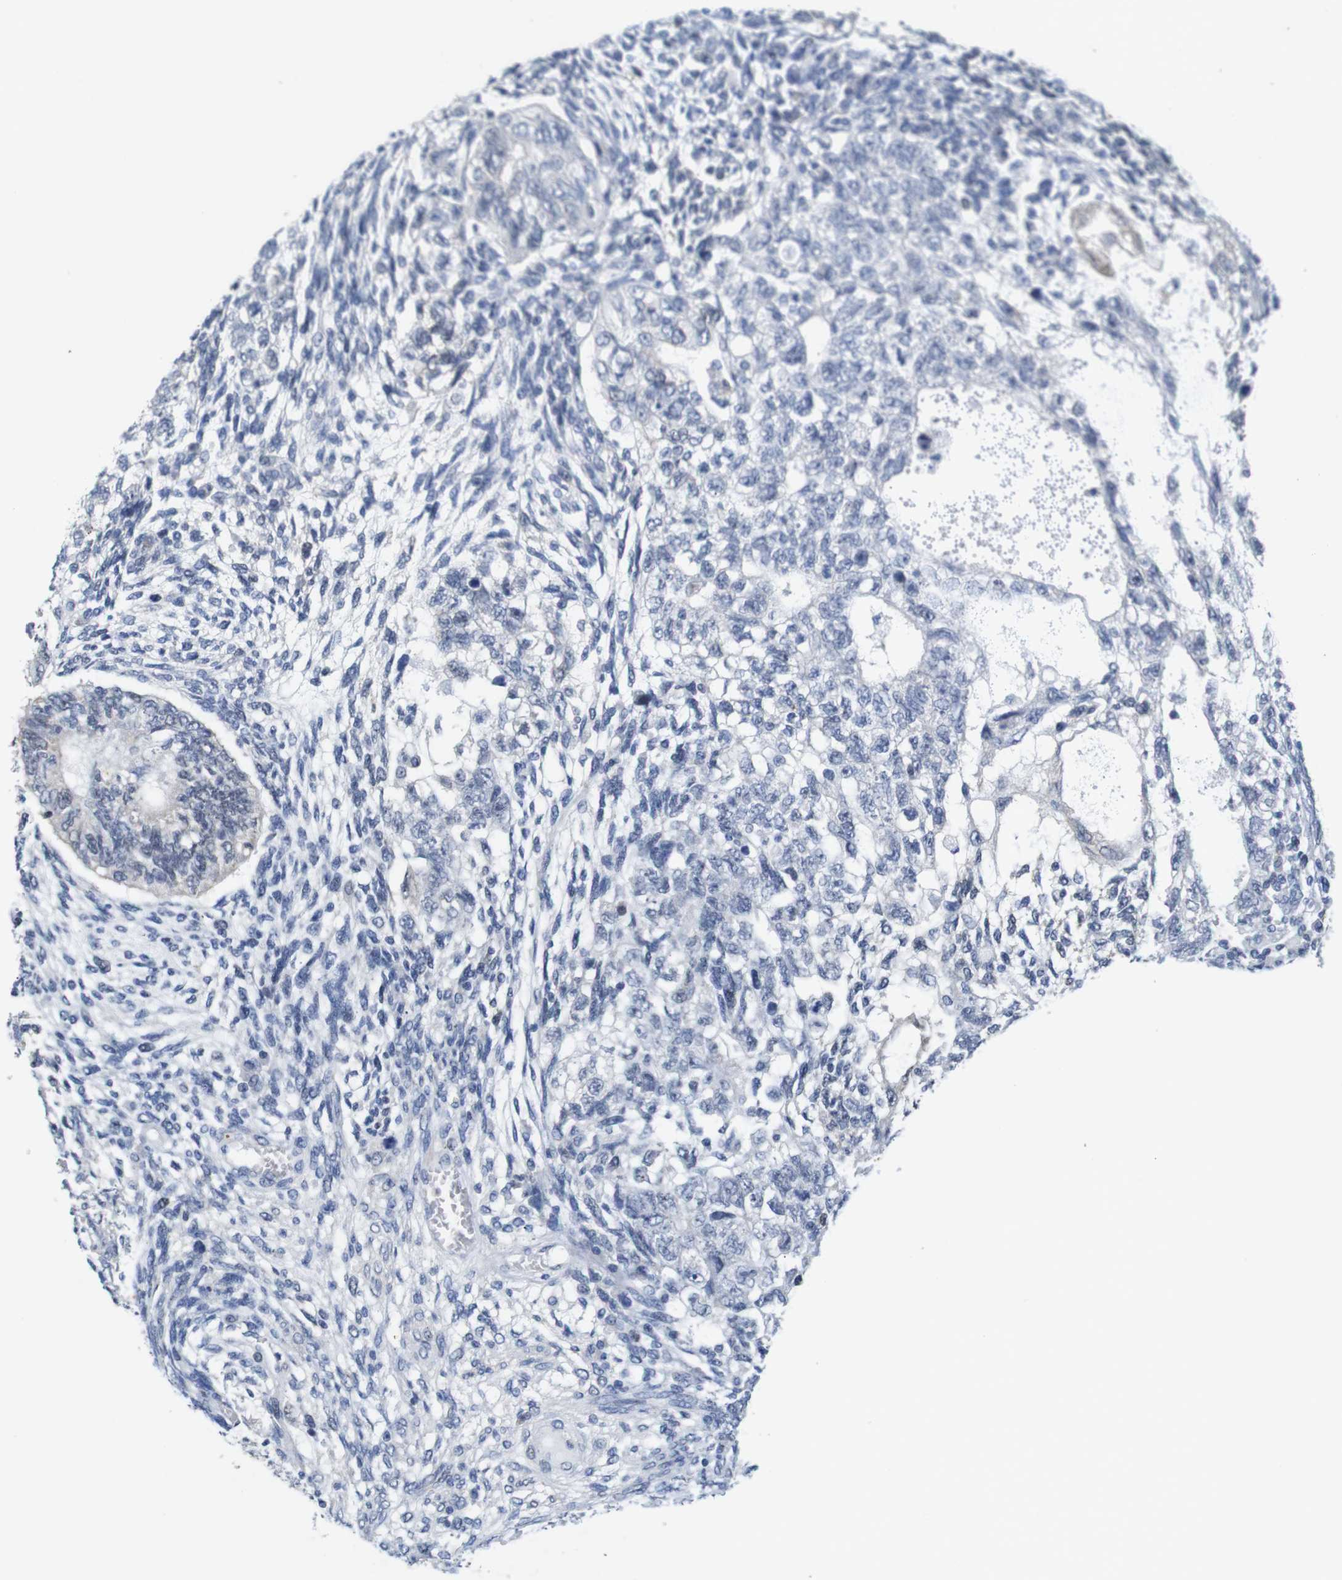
{"staining": {"intensity": "negative", "quantity": "none", "location": "none"}, "tissue": "testis cancer", "cell_type": "Tumor cells", "image_type": "cancer", "snomed": [{"axis": "morphology", "description": "Normal tissue, NOS"}, {"axis": "morphology", "description": "Carcinoma, Embryonal, NOS"}, {"axis": "topography", "description": "Testis"}], "caption": "High magnification brightfield microscopy of testis embryonal carcinoma stained with DAB (brown) and counterstained with hematoxylin (blue): tumor cells show no significant staining.", "gene": "CDK2", "patient": {"sex": "male", "age": 36}}